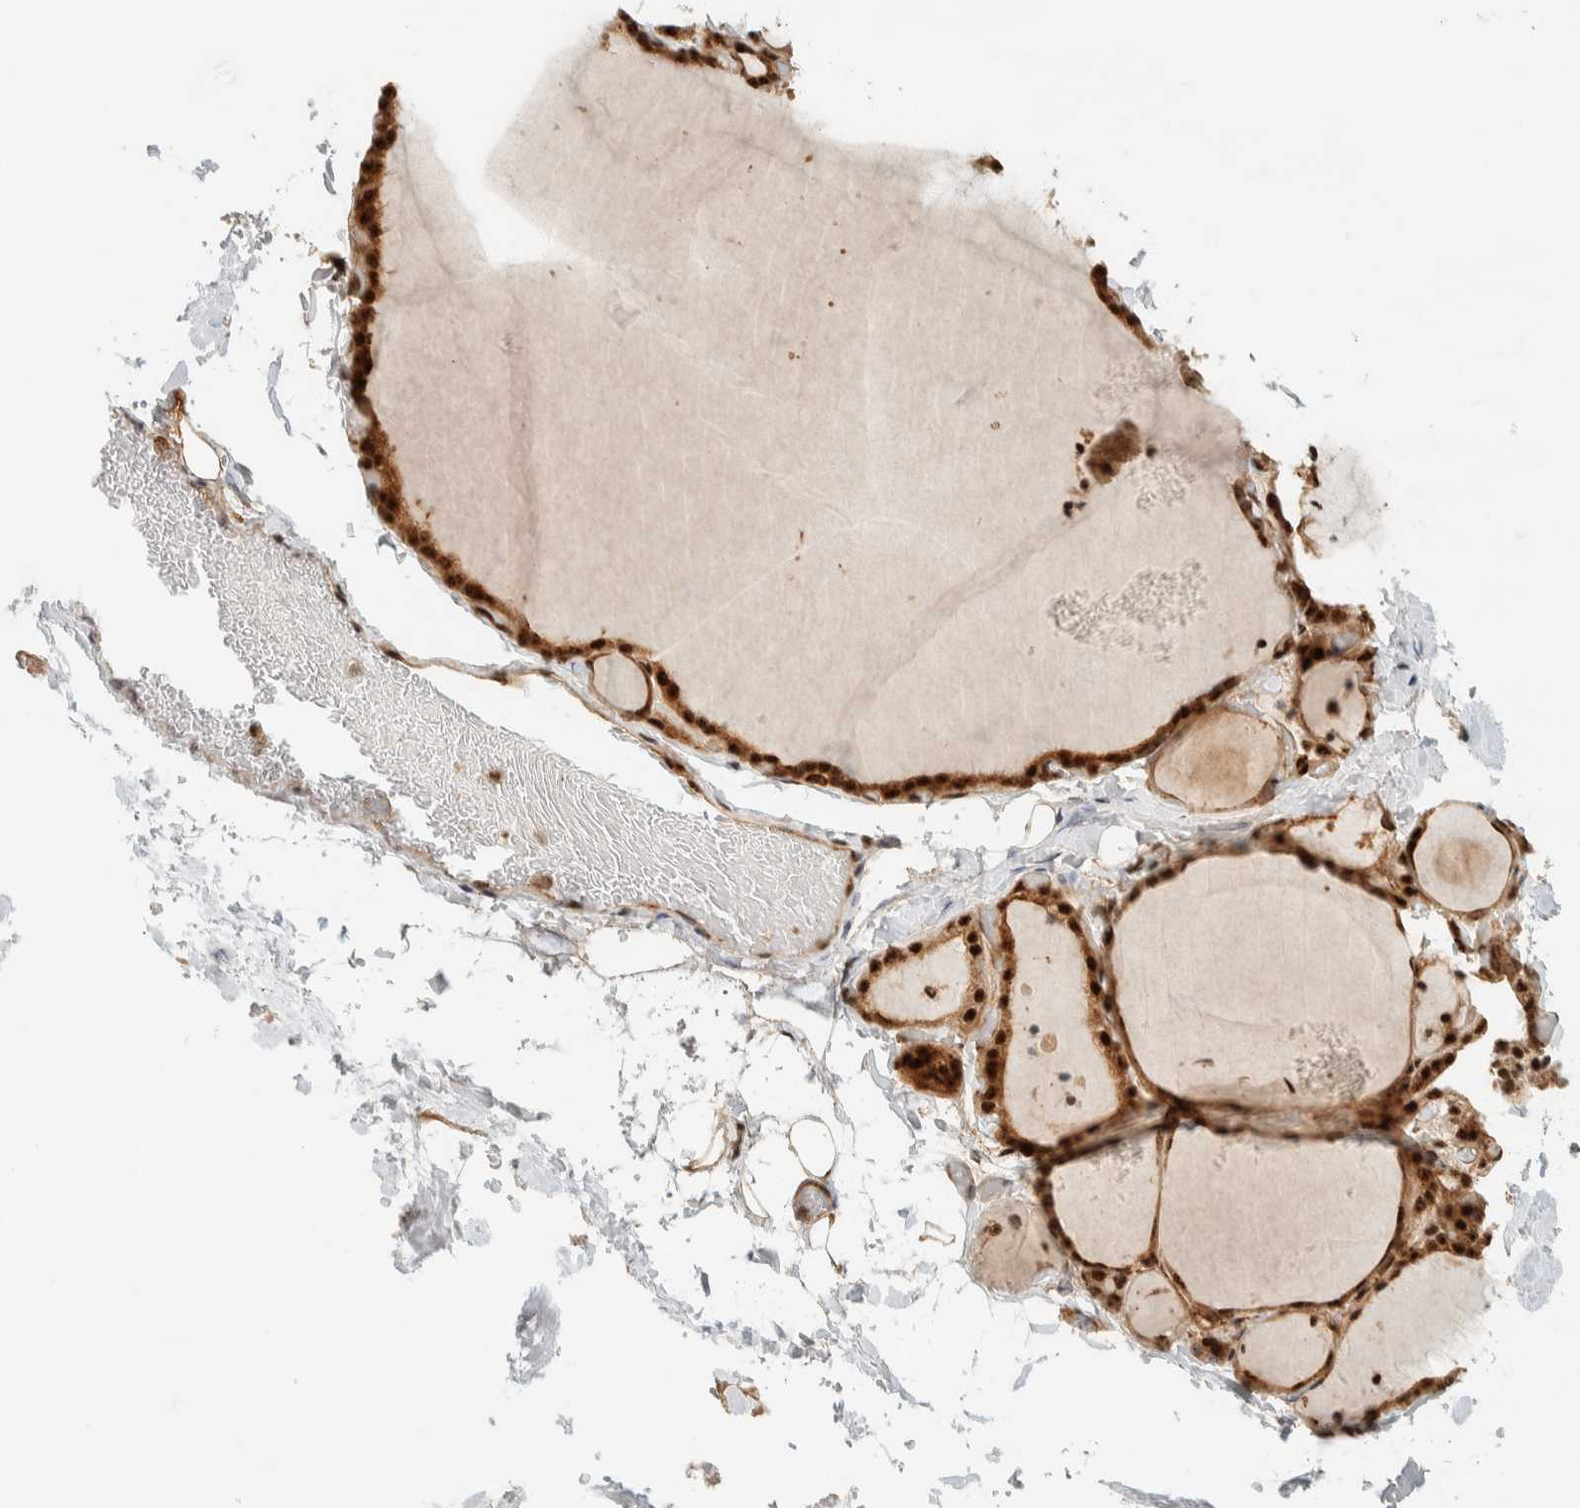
{"staining": {"intensity": "strong", "quantity": ">75%", "location": "cytoplasmic/membranous,nuclear"}, "tissue": "thyroid gland", "cell_type": "Glandular cells", "image_type": "normal", "snomed": [{"axis": "morphology", "description": "Normal tissue, NOS"}, {"axis": "topography", "description": "Thyroid gland"}], "caption": "Glandular cells display high levels of strong cytoplasmic/membranous,nuclear staining in approximately >75% of cells in benign human thyroid gland.", "gene": "SIK1", "patient": {"sex": "female", "age": 44}}